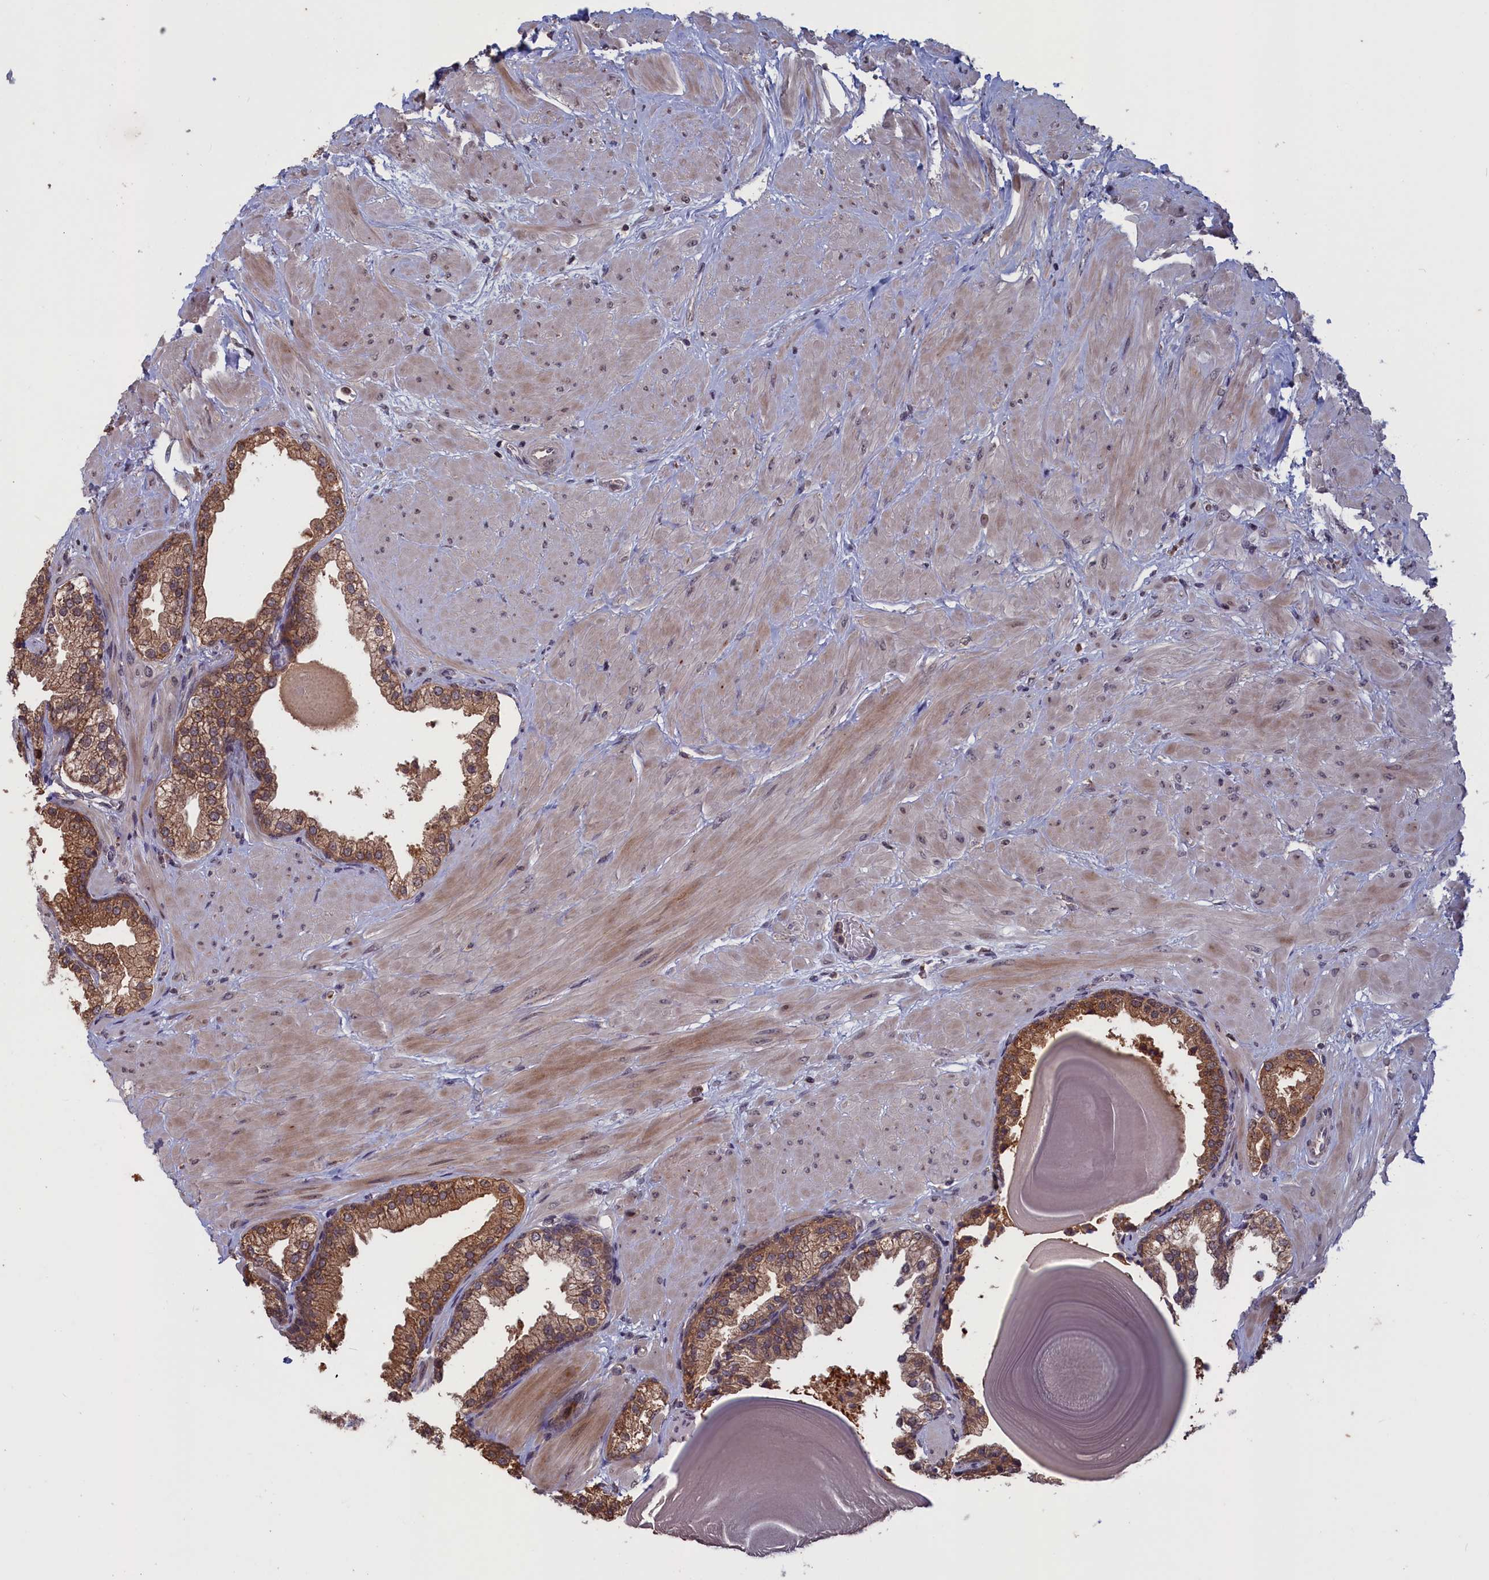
{"staining": {"intensity": "moderate", "quantity": ">75%", "location": "cytoplasmic/membranous"}, "tissue": "prostate", "cell_type": "Glandular cells", "image_type": "normal", "snomed": [{"axis": "morphology", "description": "Normal tissue, NOS"}, {"axis": "topography", "description": "Prostate"}], "caption": "IHC of unremarkable prostate reveals medium levels of moderate cytoplasmic/membranous staining in approximately >75% of glandular cells.", "gene": "CACTIN", "patient": {"sex": "male", "age": 48}}